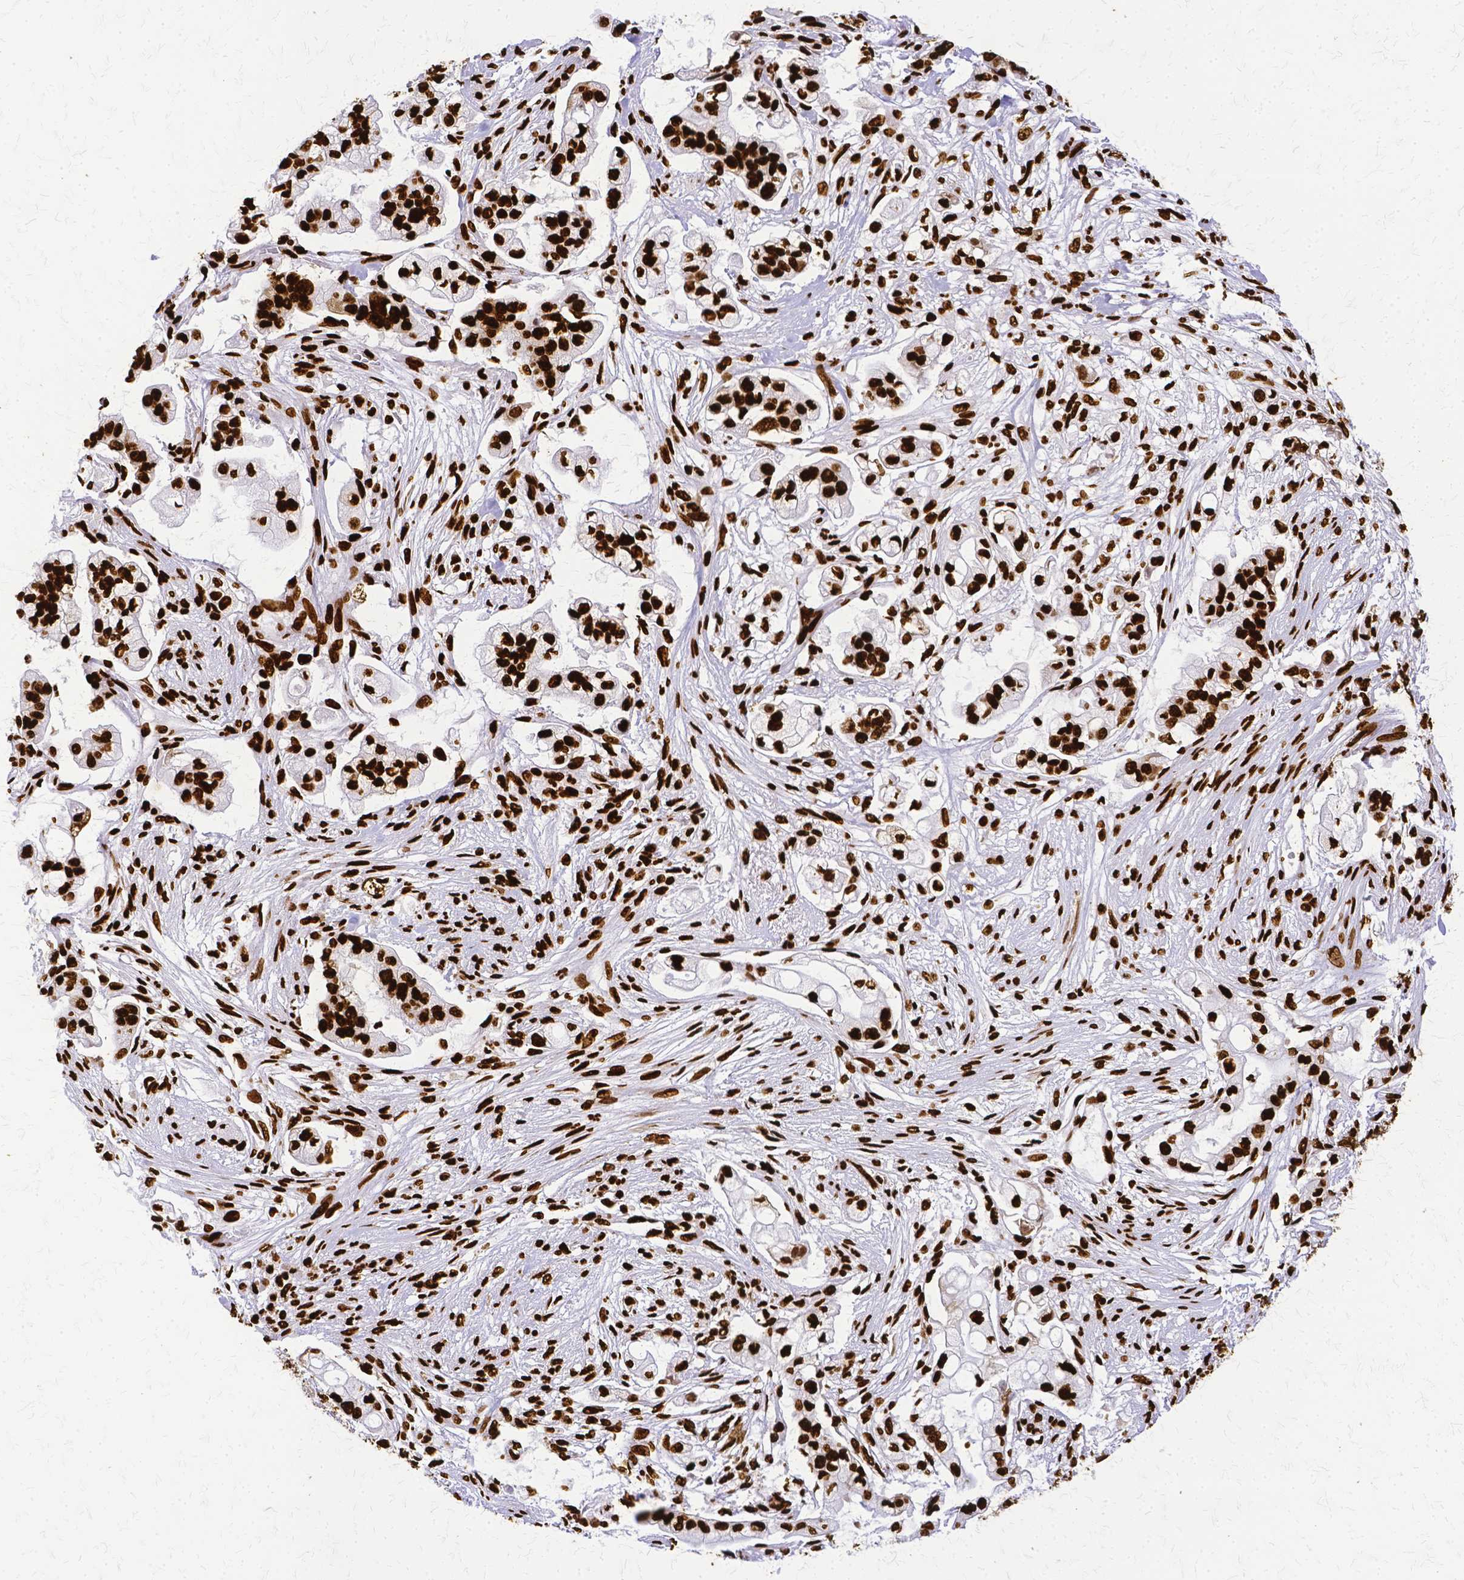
{"staining": {"intensity": "strong", "quantity": ">75%", "location": "nuclear"}, "tissue": "pancreatic cancer", "cell_type": "Tumor cells", "image_type": "cancer", "snomed": [{"axis": "morphology", "description": "Adenocarcinoma, NOS"}, {"axis": "topography", "description": "Pancreas"}], "caption": "Tumor cells display high levels of strong nuclear expression in approximately >75% of cells in human pancreatic cancer (adenocarcinoma). Nuclei are stained in blue.", "gene": "SFPQ", "patient": {"sex": "female", "age": 69}}